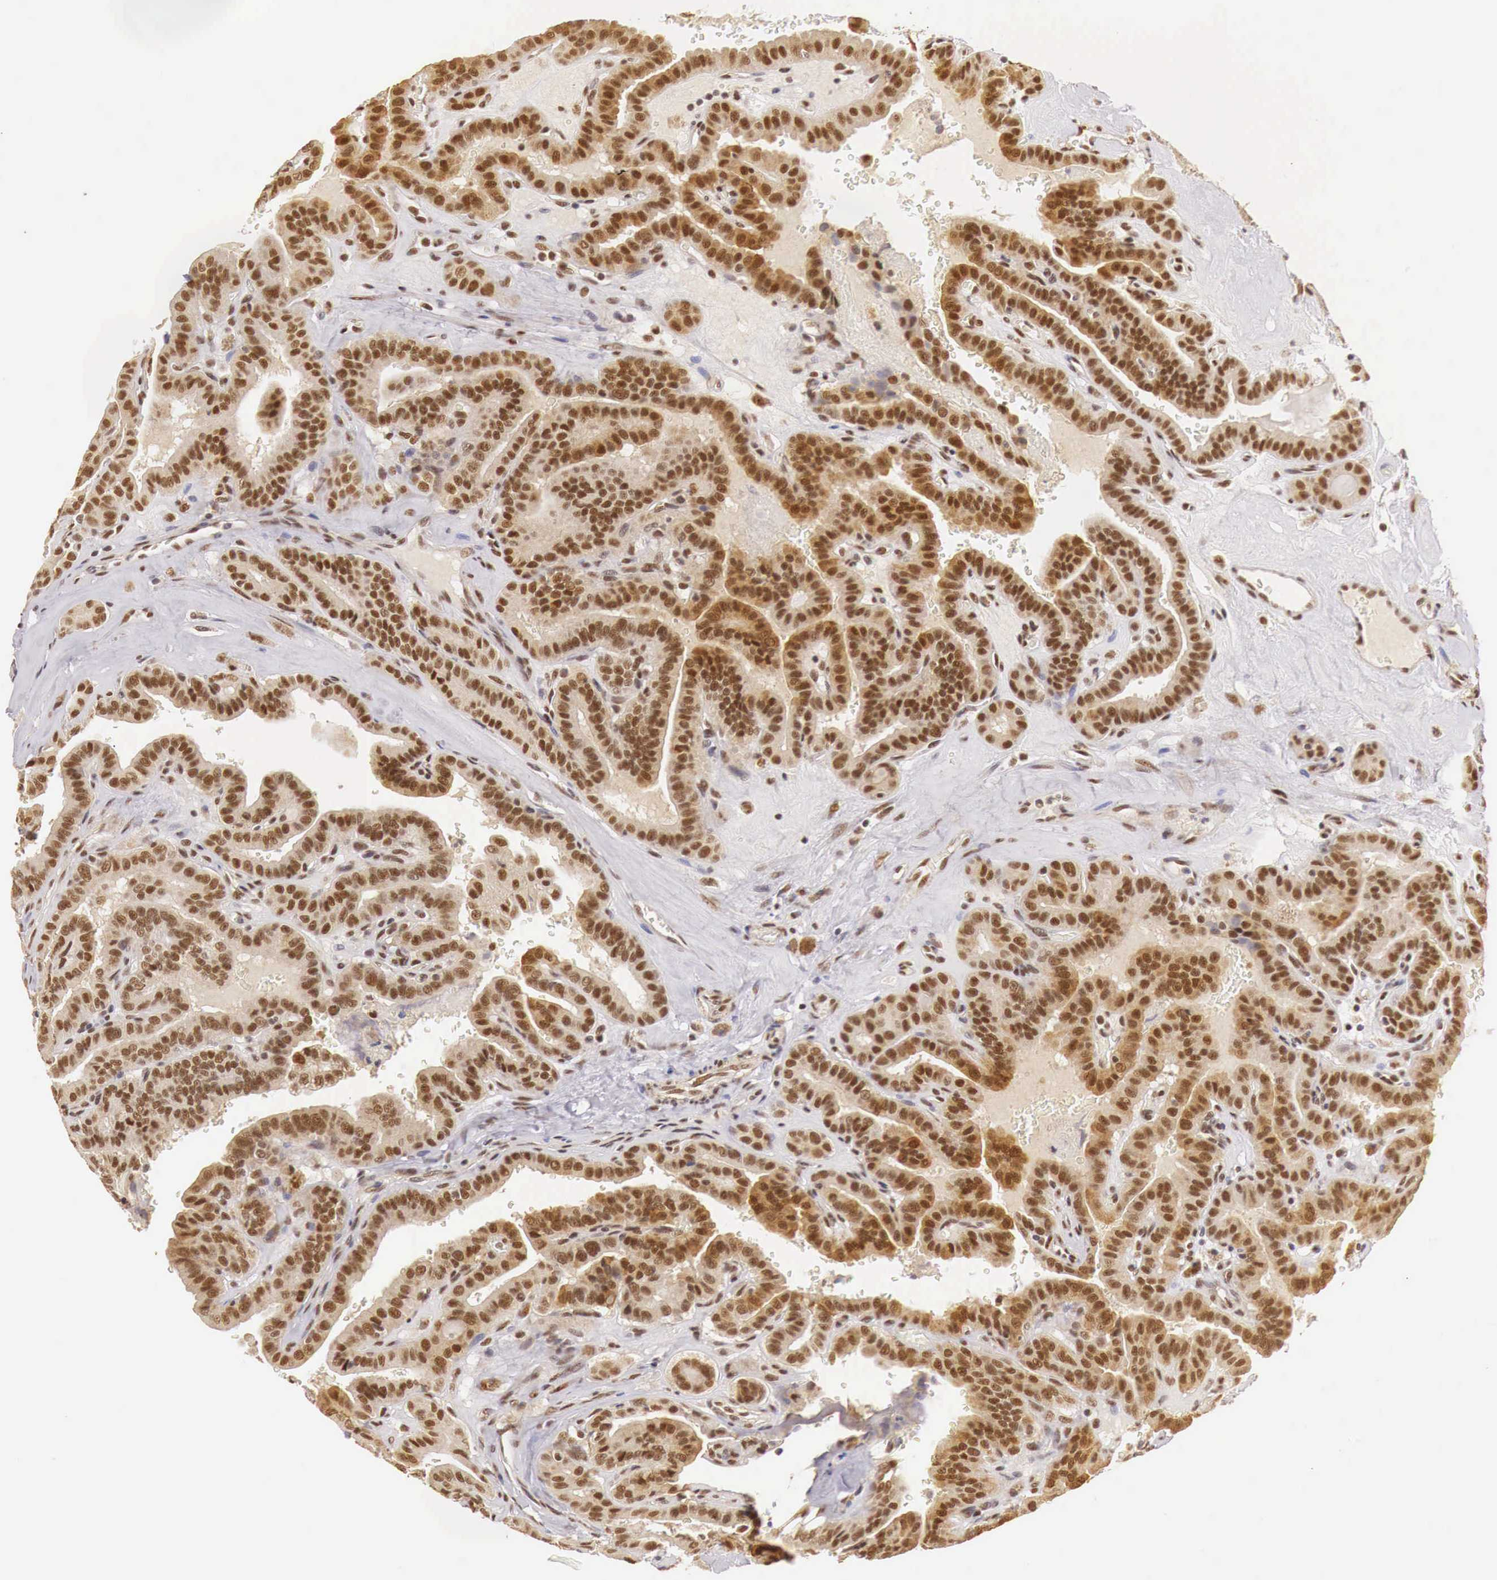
{"staining": {"intensity": "moderate", "quantity": ">75%", "location": "cytoplasmic/membranous,nuclear"}, "tissue": "thyroid cancer", "cell_type": "Tumor cells", "image_type": "cancer", "snomed": [{"axis": "morphology", "description": "Papillary adenocarcinoma, NOS"}, {"axis": "topography", "description": "Thyroid gland"}], "caption": "There is medium levels of moderate cytoplasmic/membranous and nuclear staining in tumor cells of thyroid papillary adenocarcinoma, as demonstrated by immunohistochemical staining (brown color).", "gene": "GPKOW", "patient": {"sex": "male", "age": 87}}